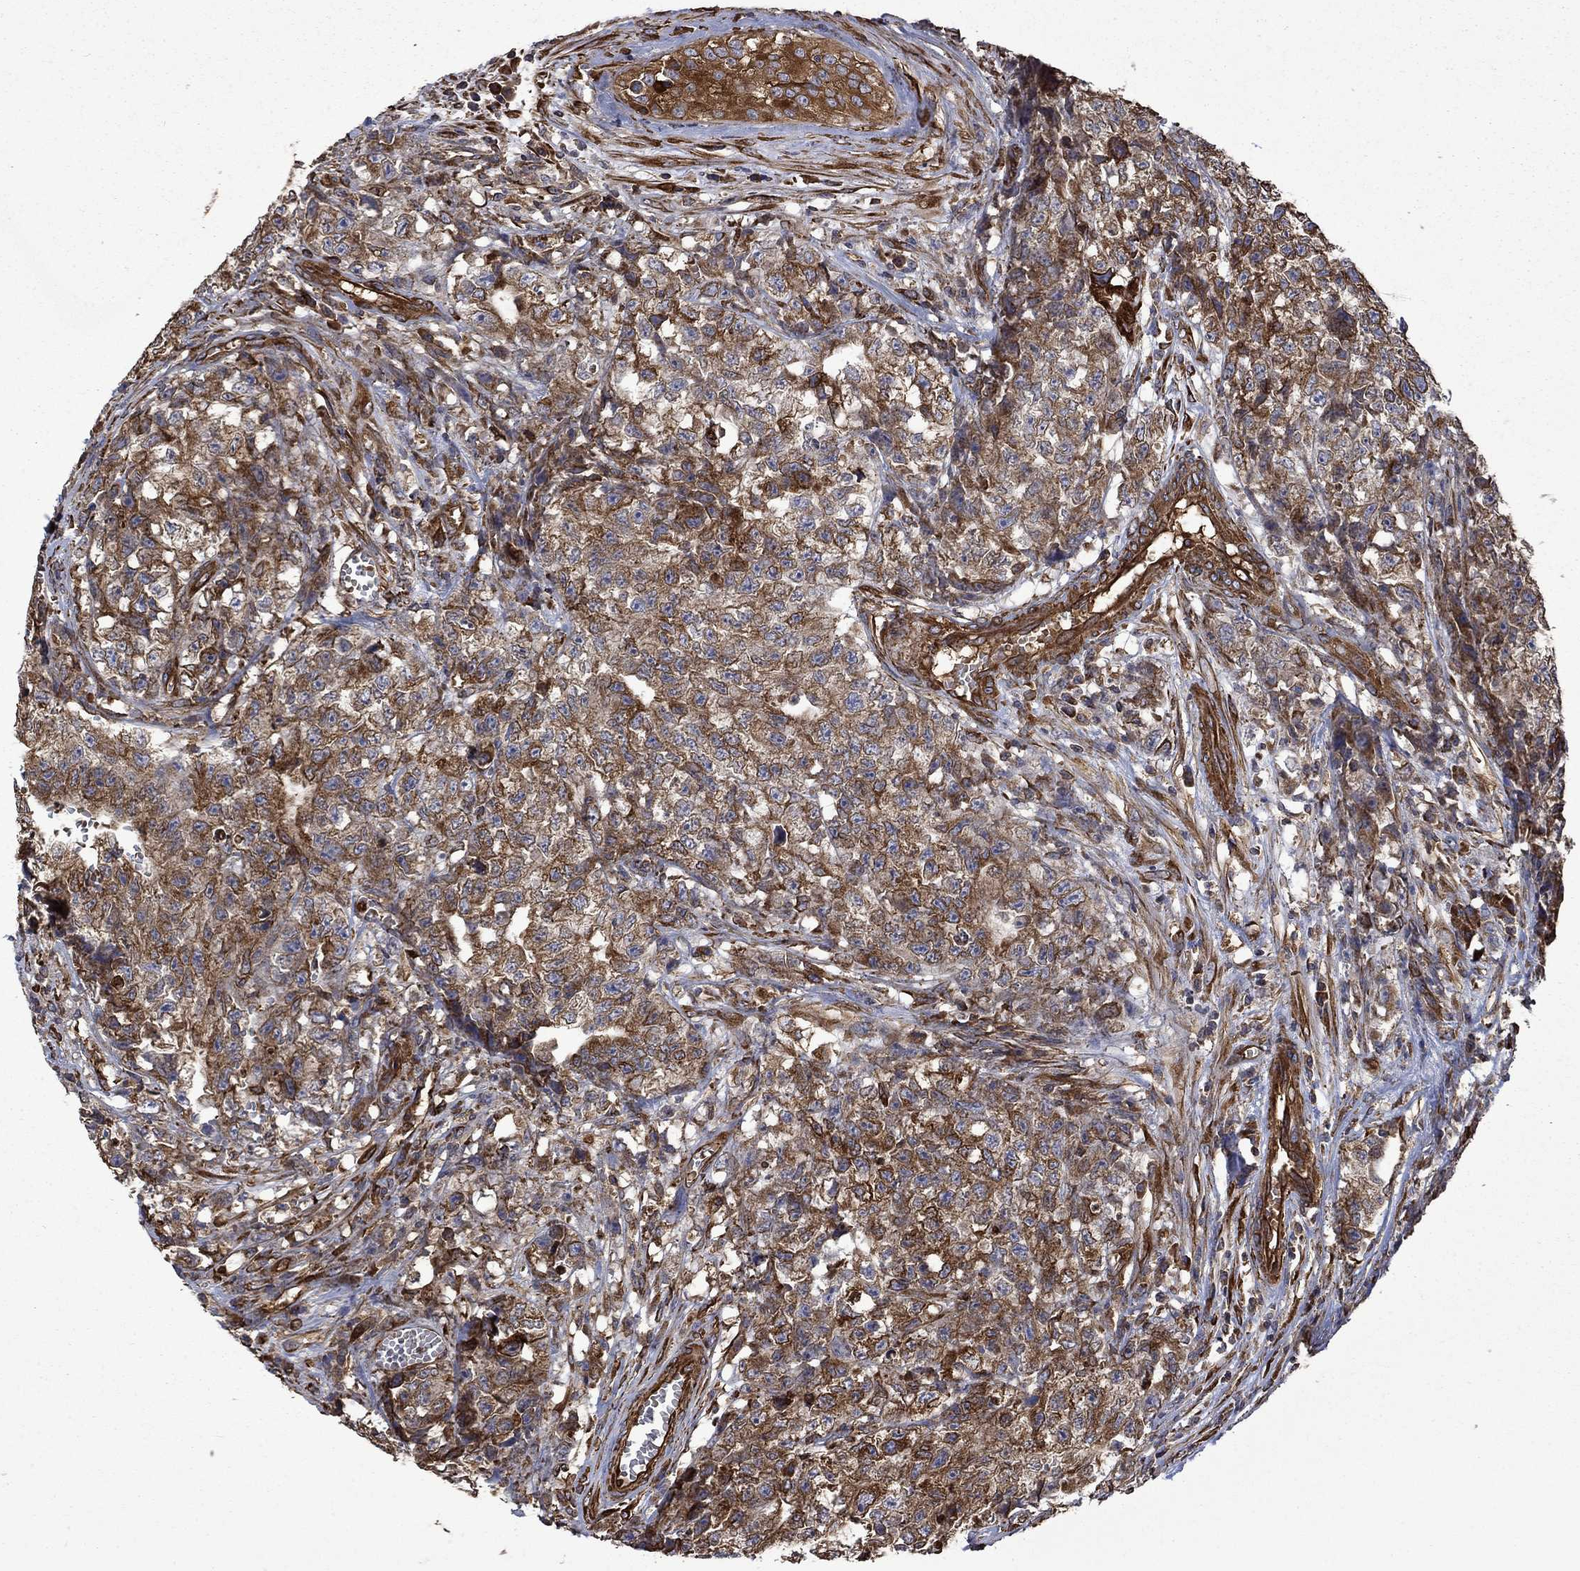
{"staining": {"intensity": "strong", "quantity": "25%-75%", "location": "cytoplasmic/membranous"}, "tissue": "testis cancer", "cell_type": "Tumor cells", "image_type": "cancer", "snomed": [{"axis": "morphology", "description": "Seminoma, NOS"}, {"axis": "morphology", "description": "Carcinoma, Embryonal, NOS"}, {"axis": "topography", "description": "Testis"}], "caption": "Tumor cells exhibit high levels of strong cytoplasmic/membranous positivity in about 25%-75% of cells in human testis seminoma. (Brightfield microscopy of DAB IHC at high magnification).", "gene": "CUTC", "patient": {"sex": "male", "age": 22}}